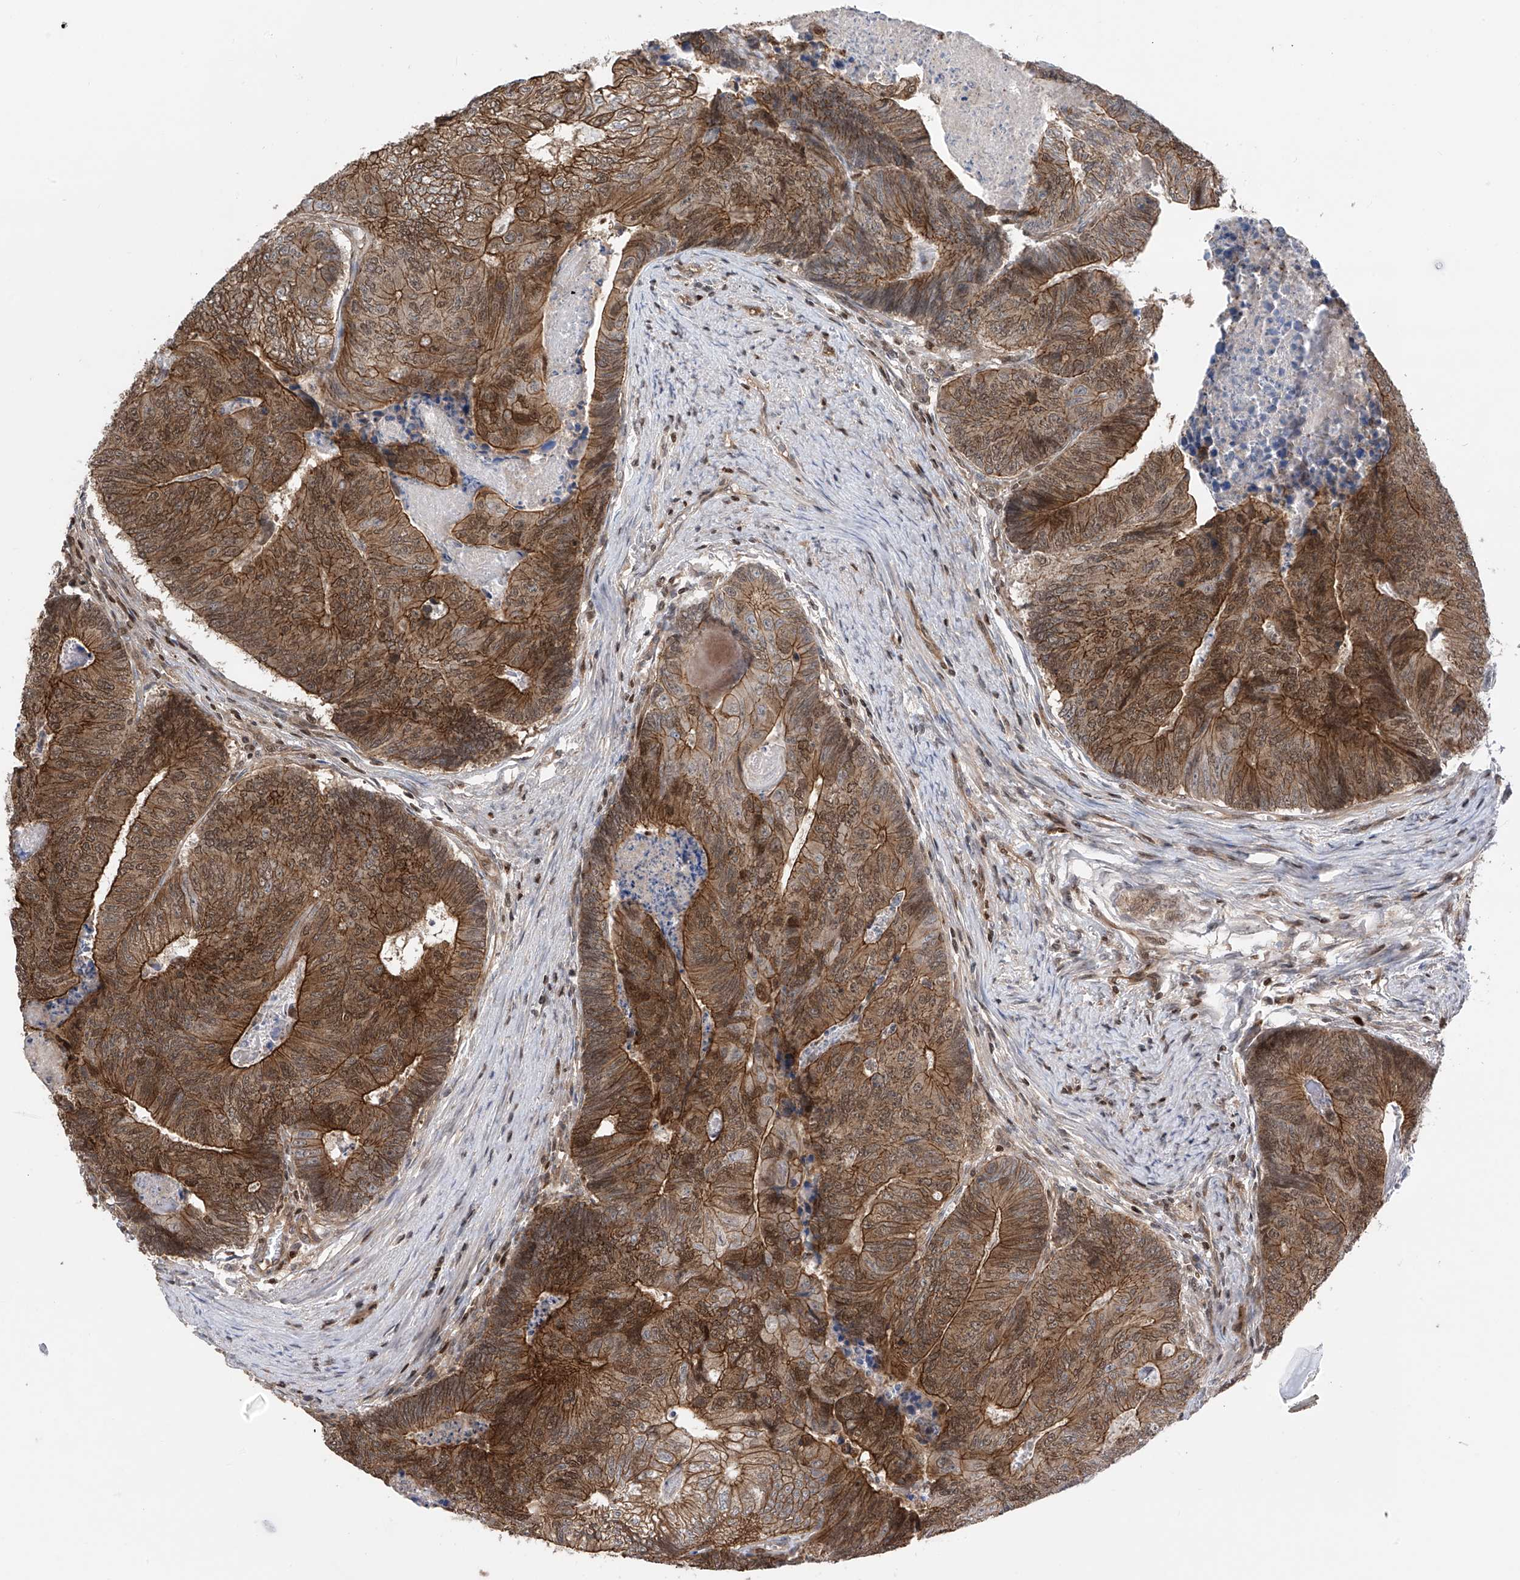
{"staining": {"intensity": "strong", "quantity": "25%-75%", "location": "cytoplasmic/membranous,nuclear"}, "tissue": "colorectal cancer", "cell_type": "Tumor cells", "image_type": "cancer", "snomed": [{"axis": "morphology", "description": "Adenocarcinoma, NOS"}, {"axis": "topography", "description": "Colon"}], "caption": "Immunohistochemistry (IHC) (DAB) staining of human colorectal cancer displays strong cytoplasmic/membranous and nuclear protein staining in about 25%-75% of tumor cells.", "gene": "DNAJC9", "patient": {"sex": "female", "age": 67}}